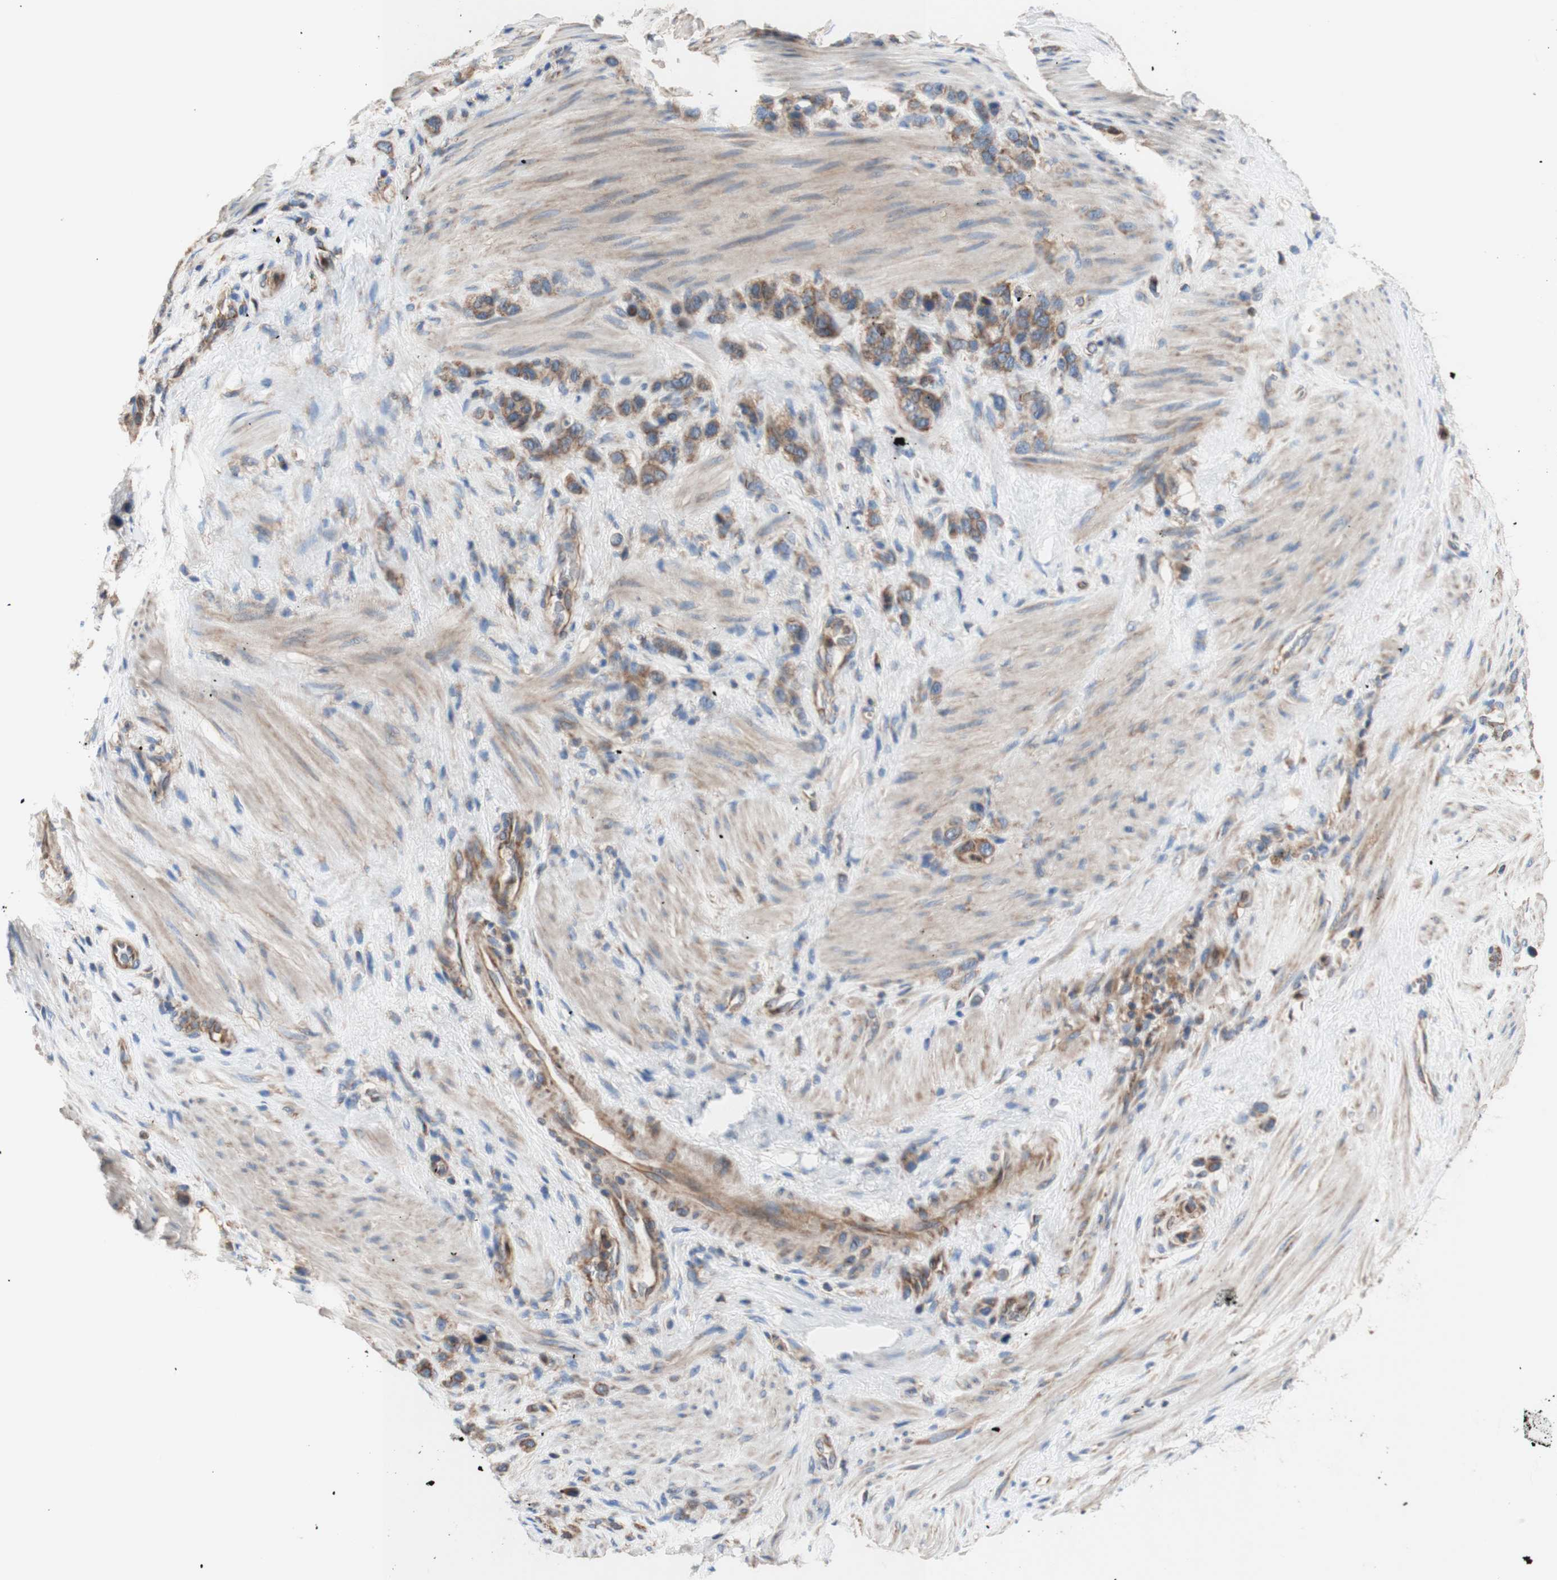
{"staining": {"intensity": "strong", "quantity": ">75%", "location": "cytoplasmic/membranous"}, "tissue": "stomach cancer", "cell_type": "Tumor cells", "image_type": "cancer", "snomed": [{"axis": "morphology", "description": "Adenocarcinoma, NOS"}, {"axis": "morphology", "description": "Adenocarcinoma, High grade"}, {"axis": "topography", "description": "Stomach, upper"}, {"axis": "topography", "description": "Stomach, lower"}], "caption": "Immunohistochemistry (IHC) photomicrograph of neoplastic tissue: human stomach cancer stained using immunohistochemistry exhibits high levels of strong protein expression localized specifically in the cytoplasmic/membranous of tumor cells, appearing as a cytoplasmic/membranous brown color.", "gene": "FMR1", "patient": {"sex": "female", "age": 65}}